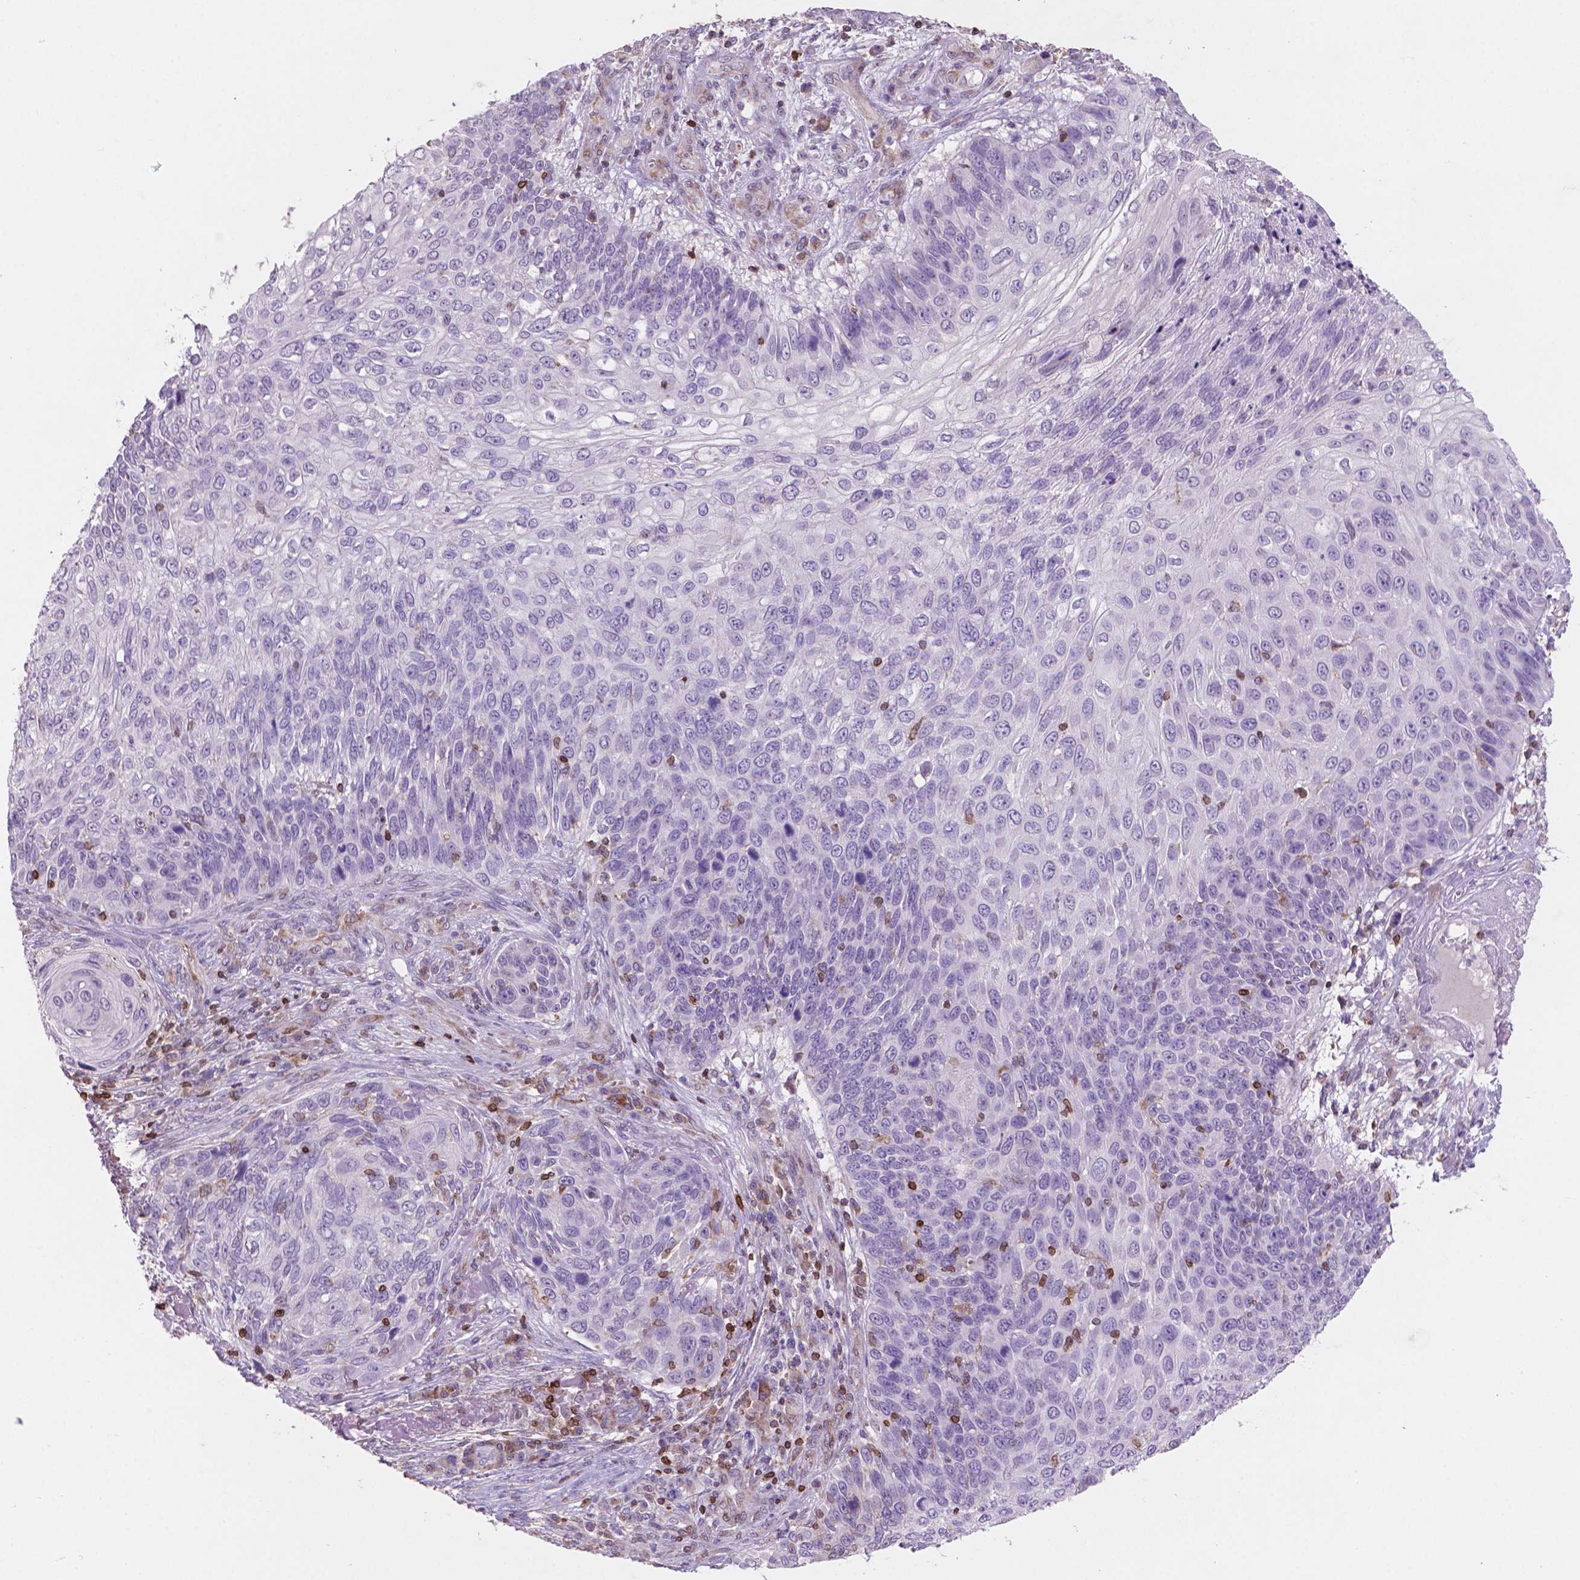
{"staining": {"intensity": "negative", "quantity": "none", "location": "none"}, "tissue": "skin cancer", "cell_type": "Tumor cells", "image_type": "cancer", "snomed": [{"axis": "morphology", "description": "Squamous cell carcinoma, NOS"}, {"axis": "topography", "description": "Skin"}], "caption": "Tumor cells show no significant expression in skin squamous cell carcinoma.", "gene": "BCL2", "patient": {"sex": "male", "age": 92}}